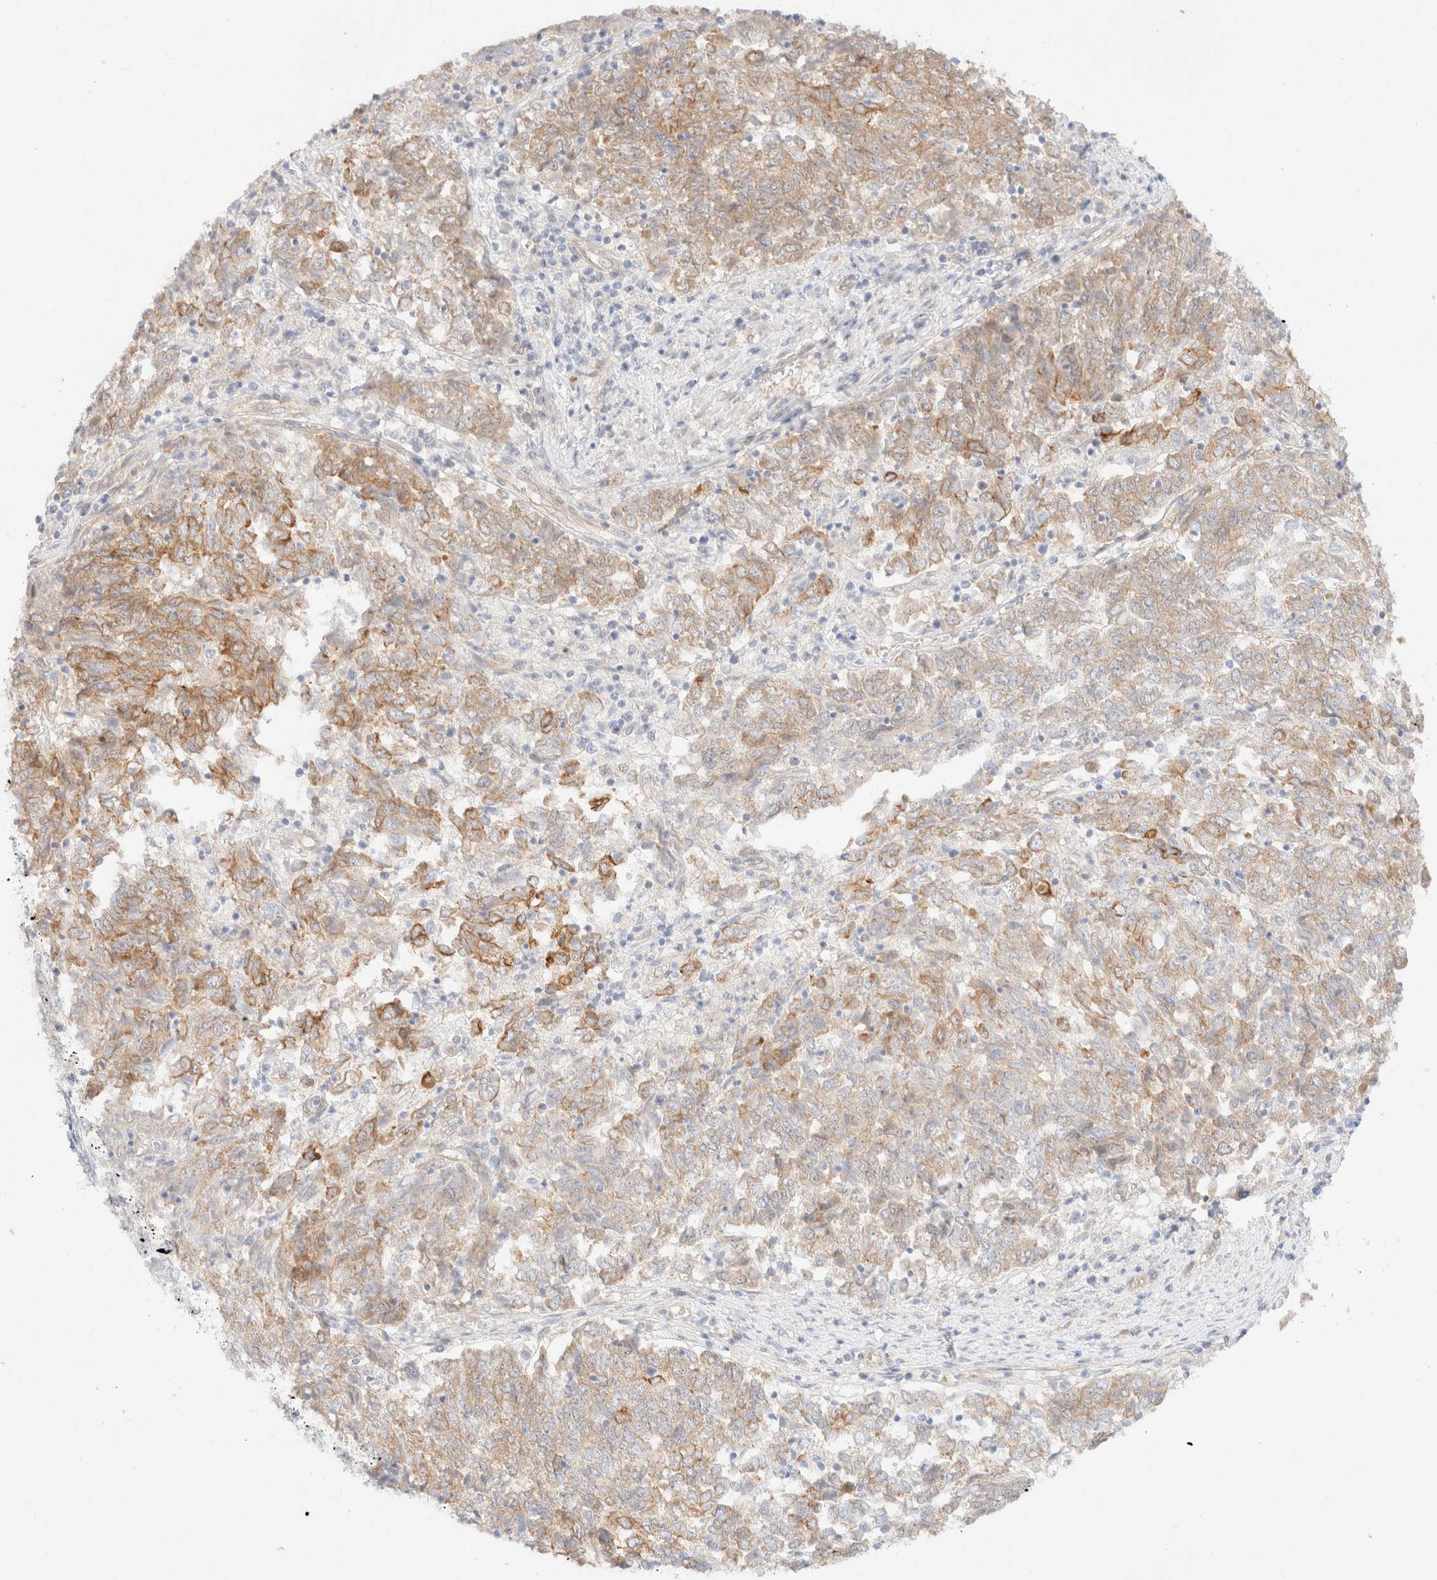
{"staining": {"intensity": "moderate", "quantity": "25%-75%", "location": "cytoplasmic/membranous"}, "tissue": "endometrial cancer", "cell_type": "Tumor cells", "image_type": "cancer", "snomed": [{"axis": "morphology", "description": "Adenocarcinoma, NOS"}, {"axis": "topography", "description": "Endometrium"}], "caption": "This image reveals adenocarcinoma (endometrial) stained with immunohistochemistry to label a protein in brown. The cytoplasmic/membranous of tumor cells show moderate positivity for the protein. Nuclei are counter-stained blue.", "gene": "CSNK1E", "patient": {"sex": "female", "age": 80}}